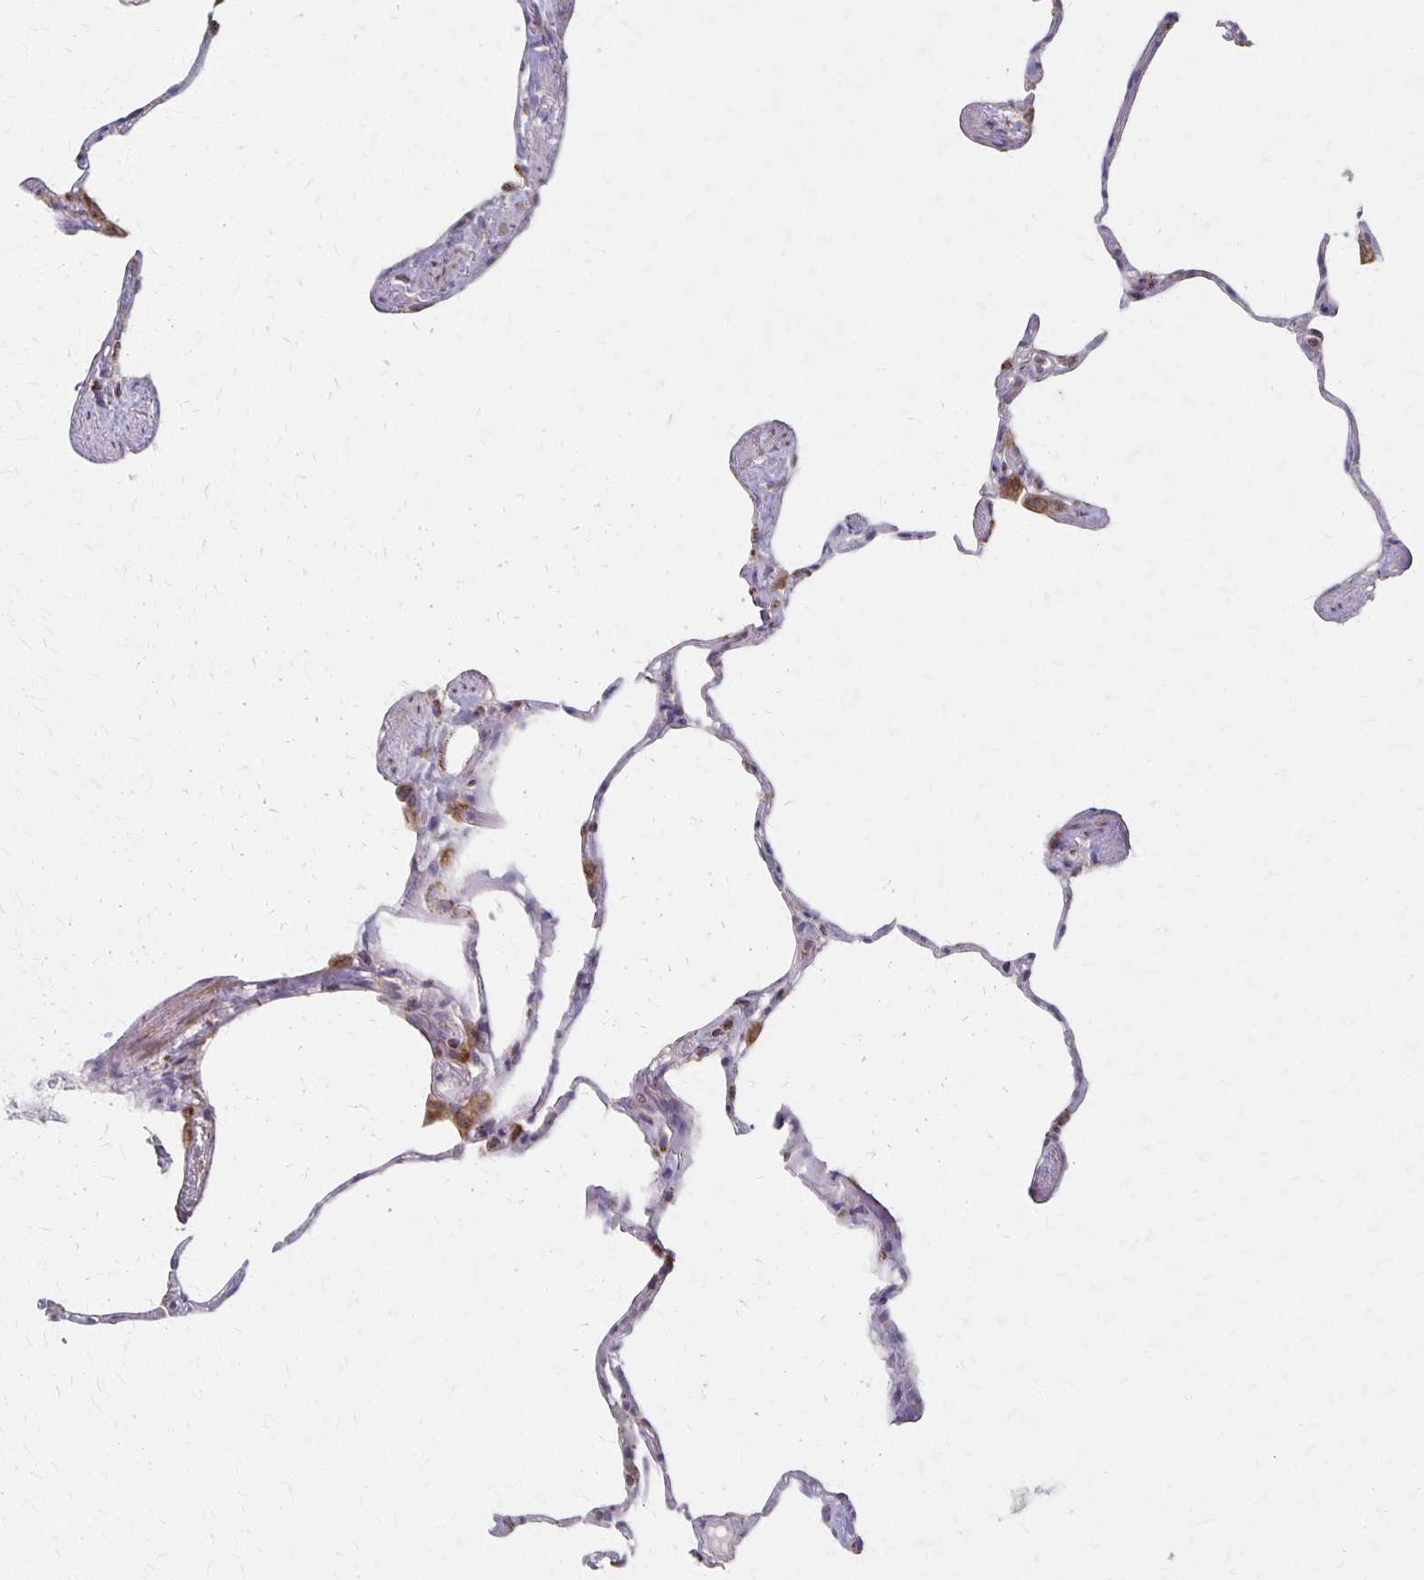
{"staining": {"intensity": "moderate", "quantity": "<25%", "location": "cytoplasmic/membranous"}, "tissue": "lung", "cell_type": "Alveolar cells", "image_type": "normal", "snomed": [{"axis": "morphology", "description": "Normal tissue, NOS"}, {"axis": "topography", "description": "Lung"}], "caption": "Brown immunohistochemical staining in normal lung reveals moderate cytoplasmic/membranous expression in about <25% of alveolar cells. The protein of interest is stained brown, and the nuclei are stained in blue (DAB (3,3'-diaminobenzidine) IHC with brightfield microscopy, high magnification).", "gene": "DYRK4", "patient": {"sex": "male", "age": 65}}